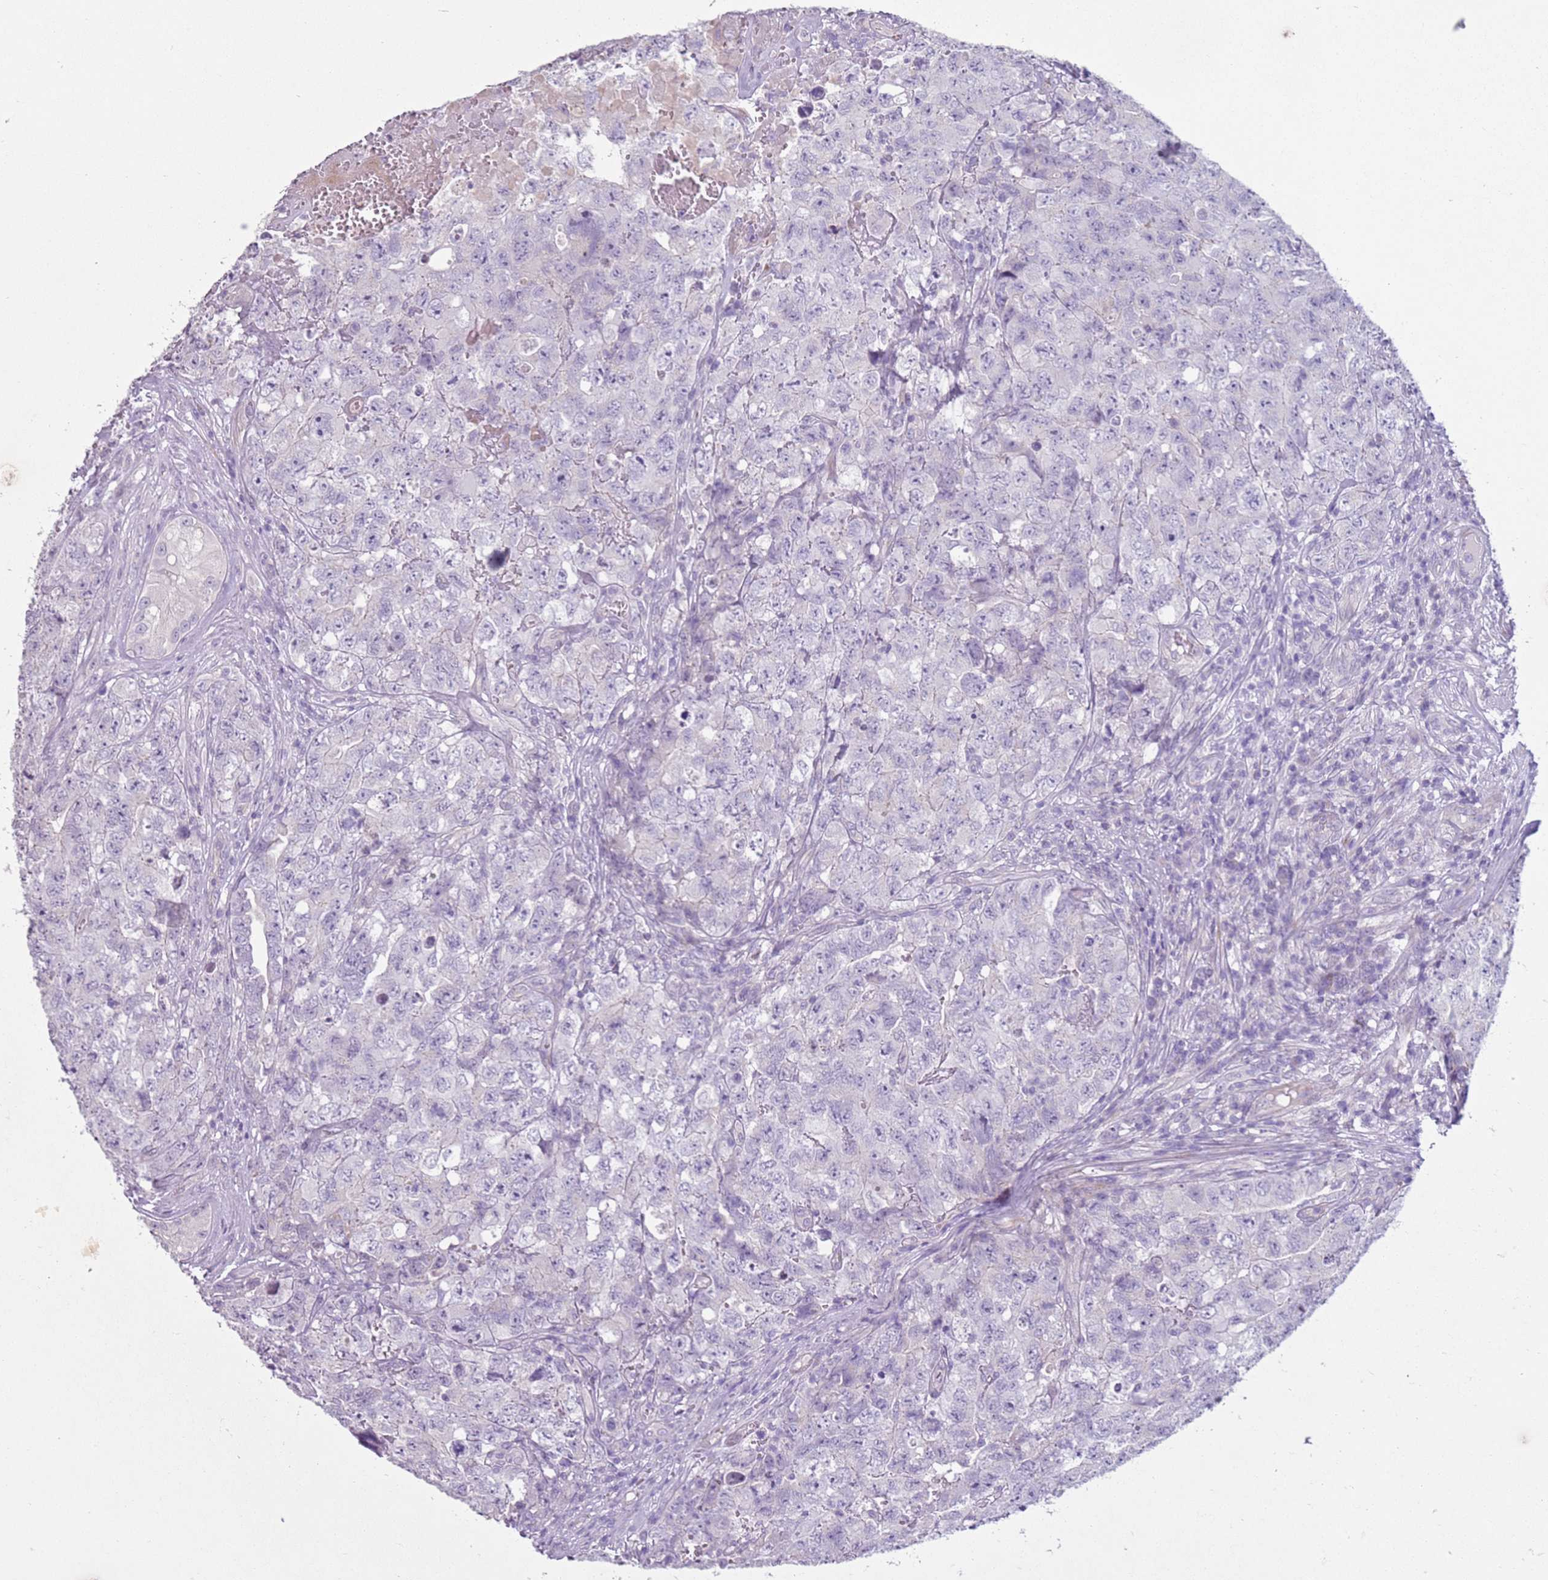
{"staining": {"intensity": "negative", "quantity": "none", "location": "none"}, "tissue": "testis cancer", "cell_type": "Tumor cells", "image_type": "cancer", "snomed": [{"axis": "morphology", "description": "Carcinoma, Embryonal, NOS"}, {"axis": "topography", "description": "Testis"}], "caption": "High magnification brightfield microscopy of testis cancer stained with DAB (brown) and counterstained with hematoxylin (blue): tumor cells show no significant staining.", "gene": "ZNF239", "patient": {"sex": "male", "age": 31}}